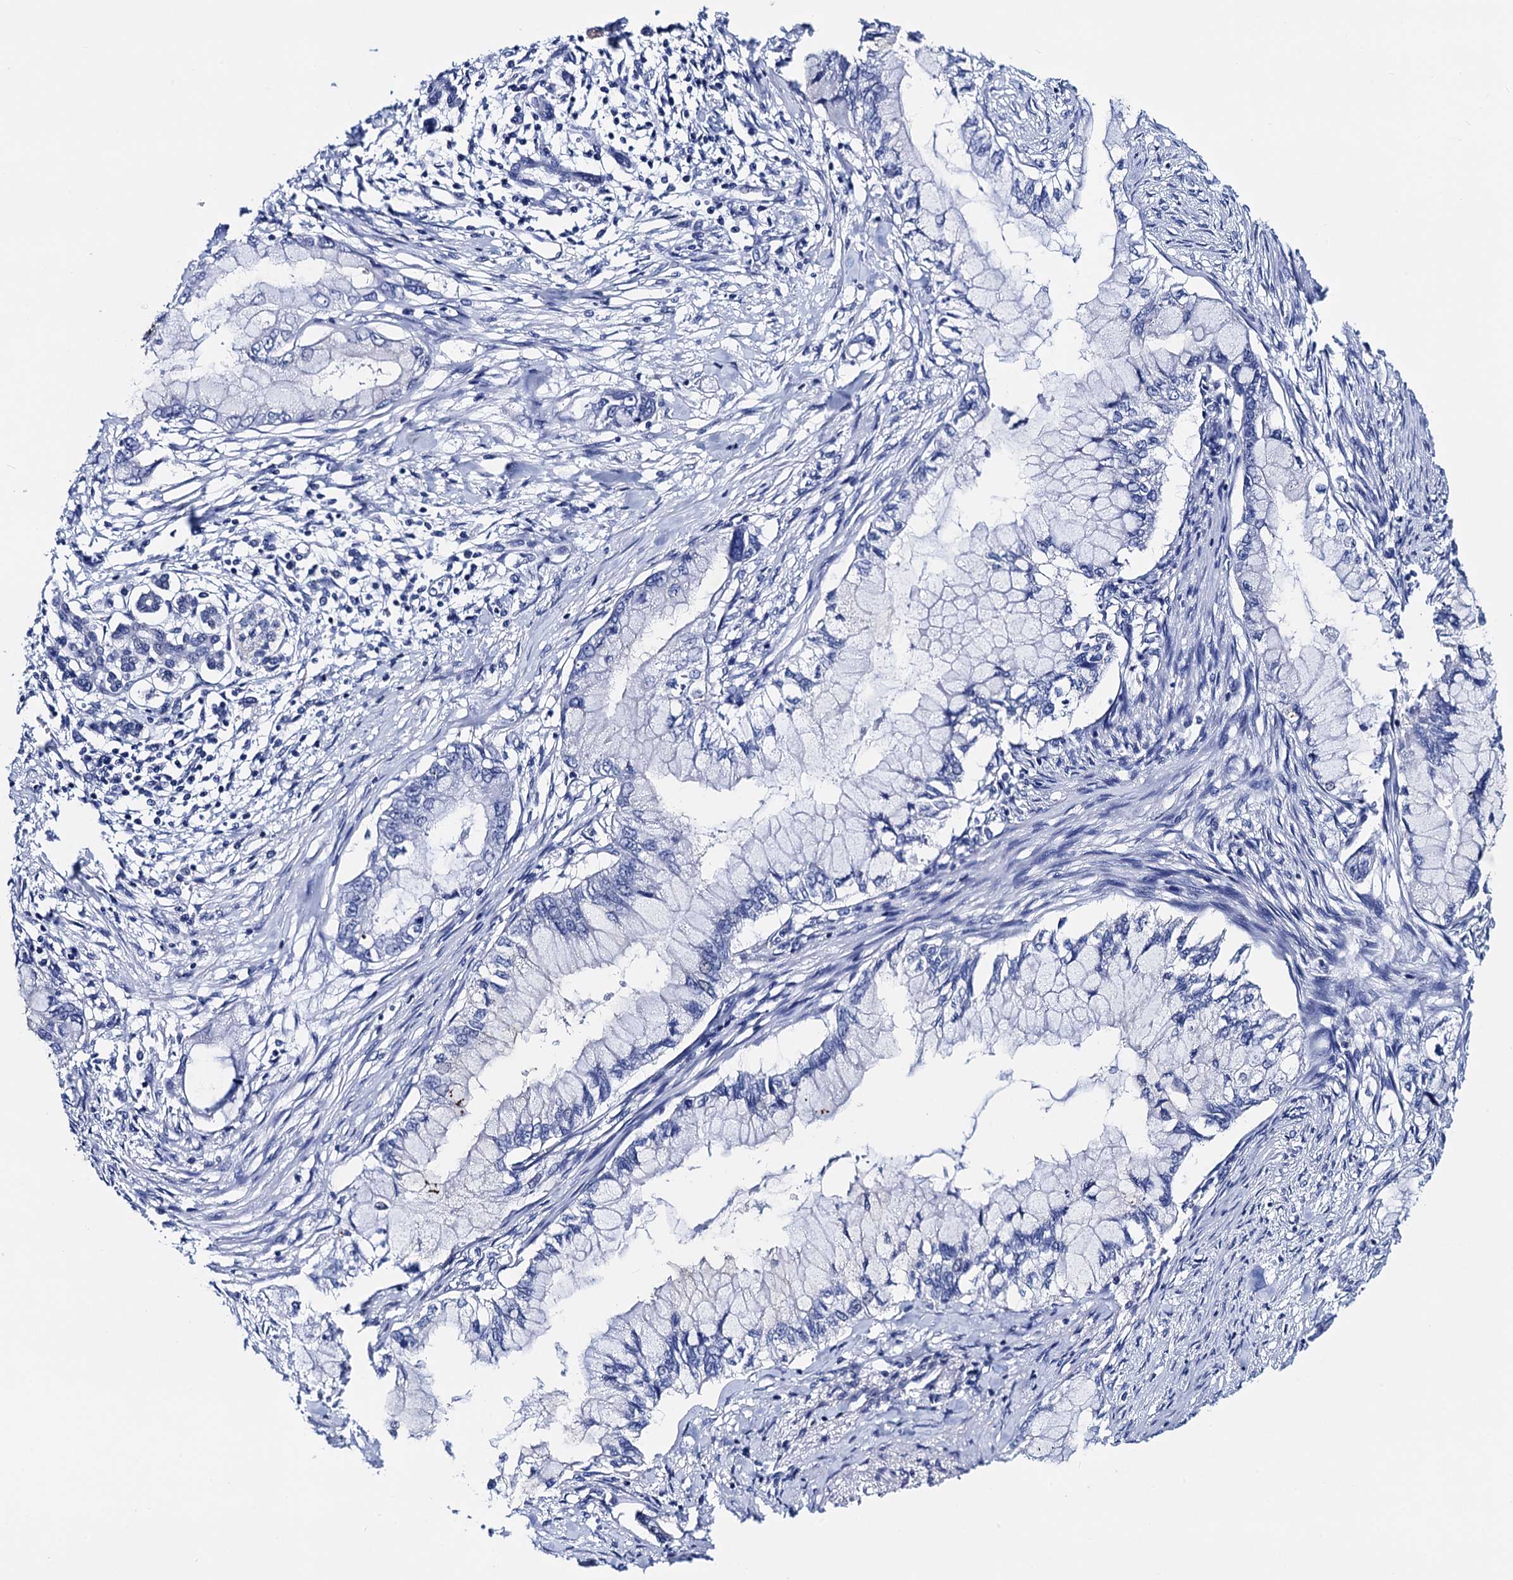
{"staining": {"intensity": "negative", "quantity": "none", "location": "none"}, "tissue": "pancreatic cancer", "cell_type": "Tumor cells", "image_type": "cancer", "snomed": [{"axis": "morphology", "description": "Adenocarcinoma, NOS"}, {"axis": "topography", "description": "Pancreas"}], "caption": "IHC photomicrograph of pancreatic adenocarcinoma stained for a protein (brown), which demonstrates no expression in tumor cells.", "gene": "C16orf87", "patient": {"sex": "male", "age": 48}}